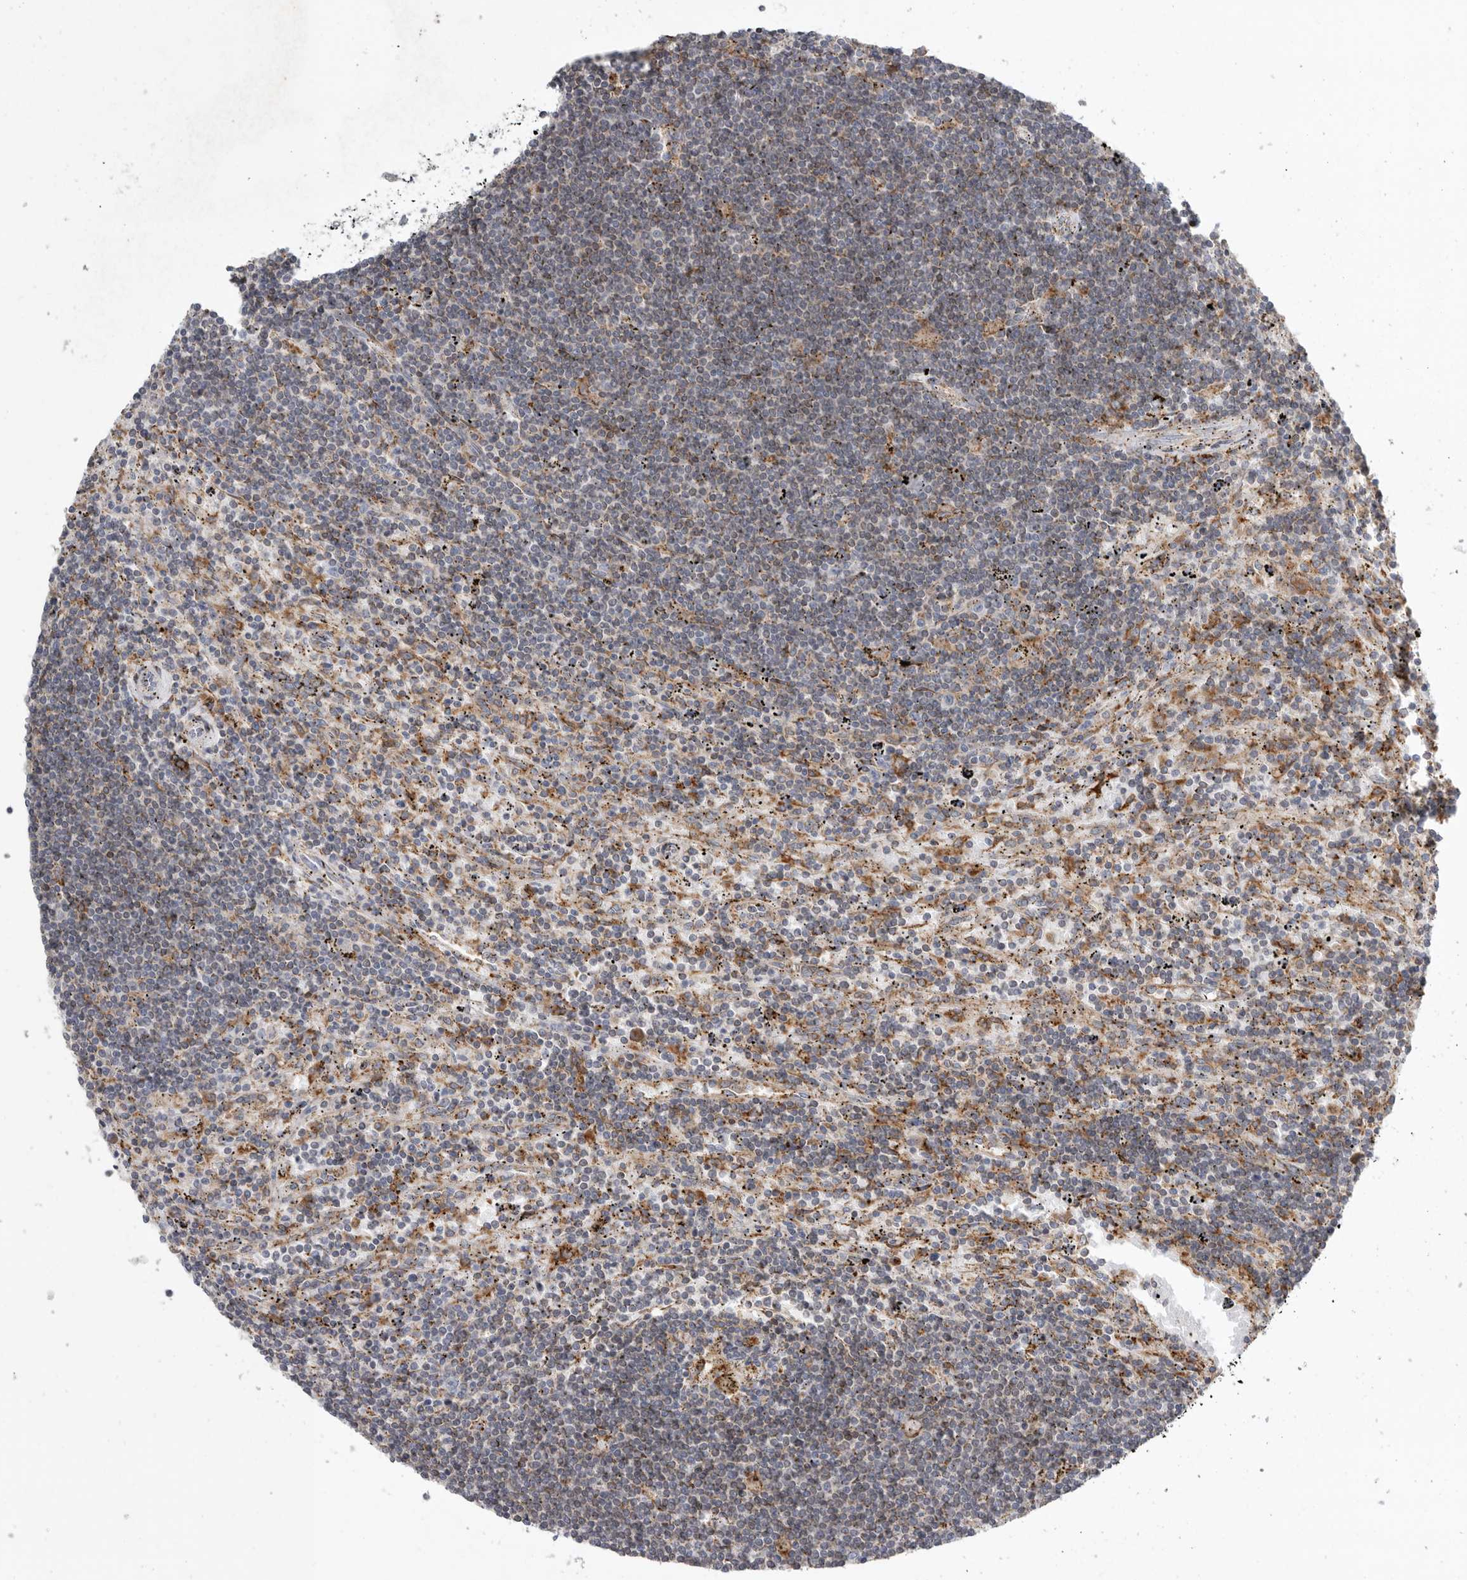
{"staining": {"intensity": "weak", "quantity": "<25%", "location": "cytoplasmic/membranous"}, "tissue": "lymphoma", "cell_type": "Tumor cells", "image_type": "cancer", "snomed": [{"axis": "morphology", "description": "Malignant lymphoma, non-Hodgkin's type, Low grade"}, {"axis": "topography", "description": "Spleen"}], "caption": "Immunohistochemistry (IHC) micrograph of neoplastic tissue: lymphoma stained with DAB (3,3'-diaminobenzidine) reveals no significant protein positivity in tumor cells. (Stains: DAB IHC with hematoxylin counter stain, Microscopy: brightfield microscopy at high magnification).", "gene": "GANAB", "patient": {"sex": "male", "age": 76}}